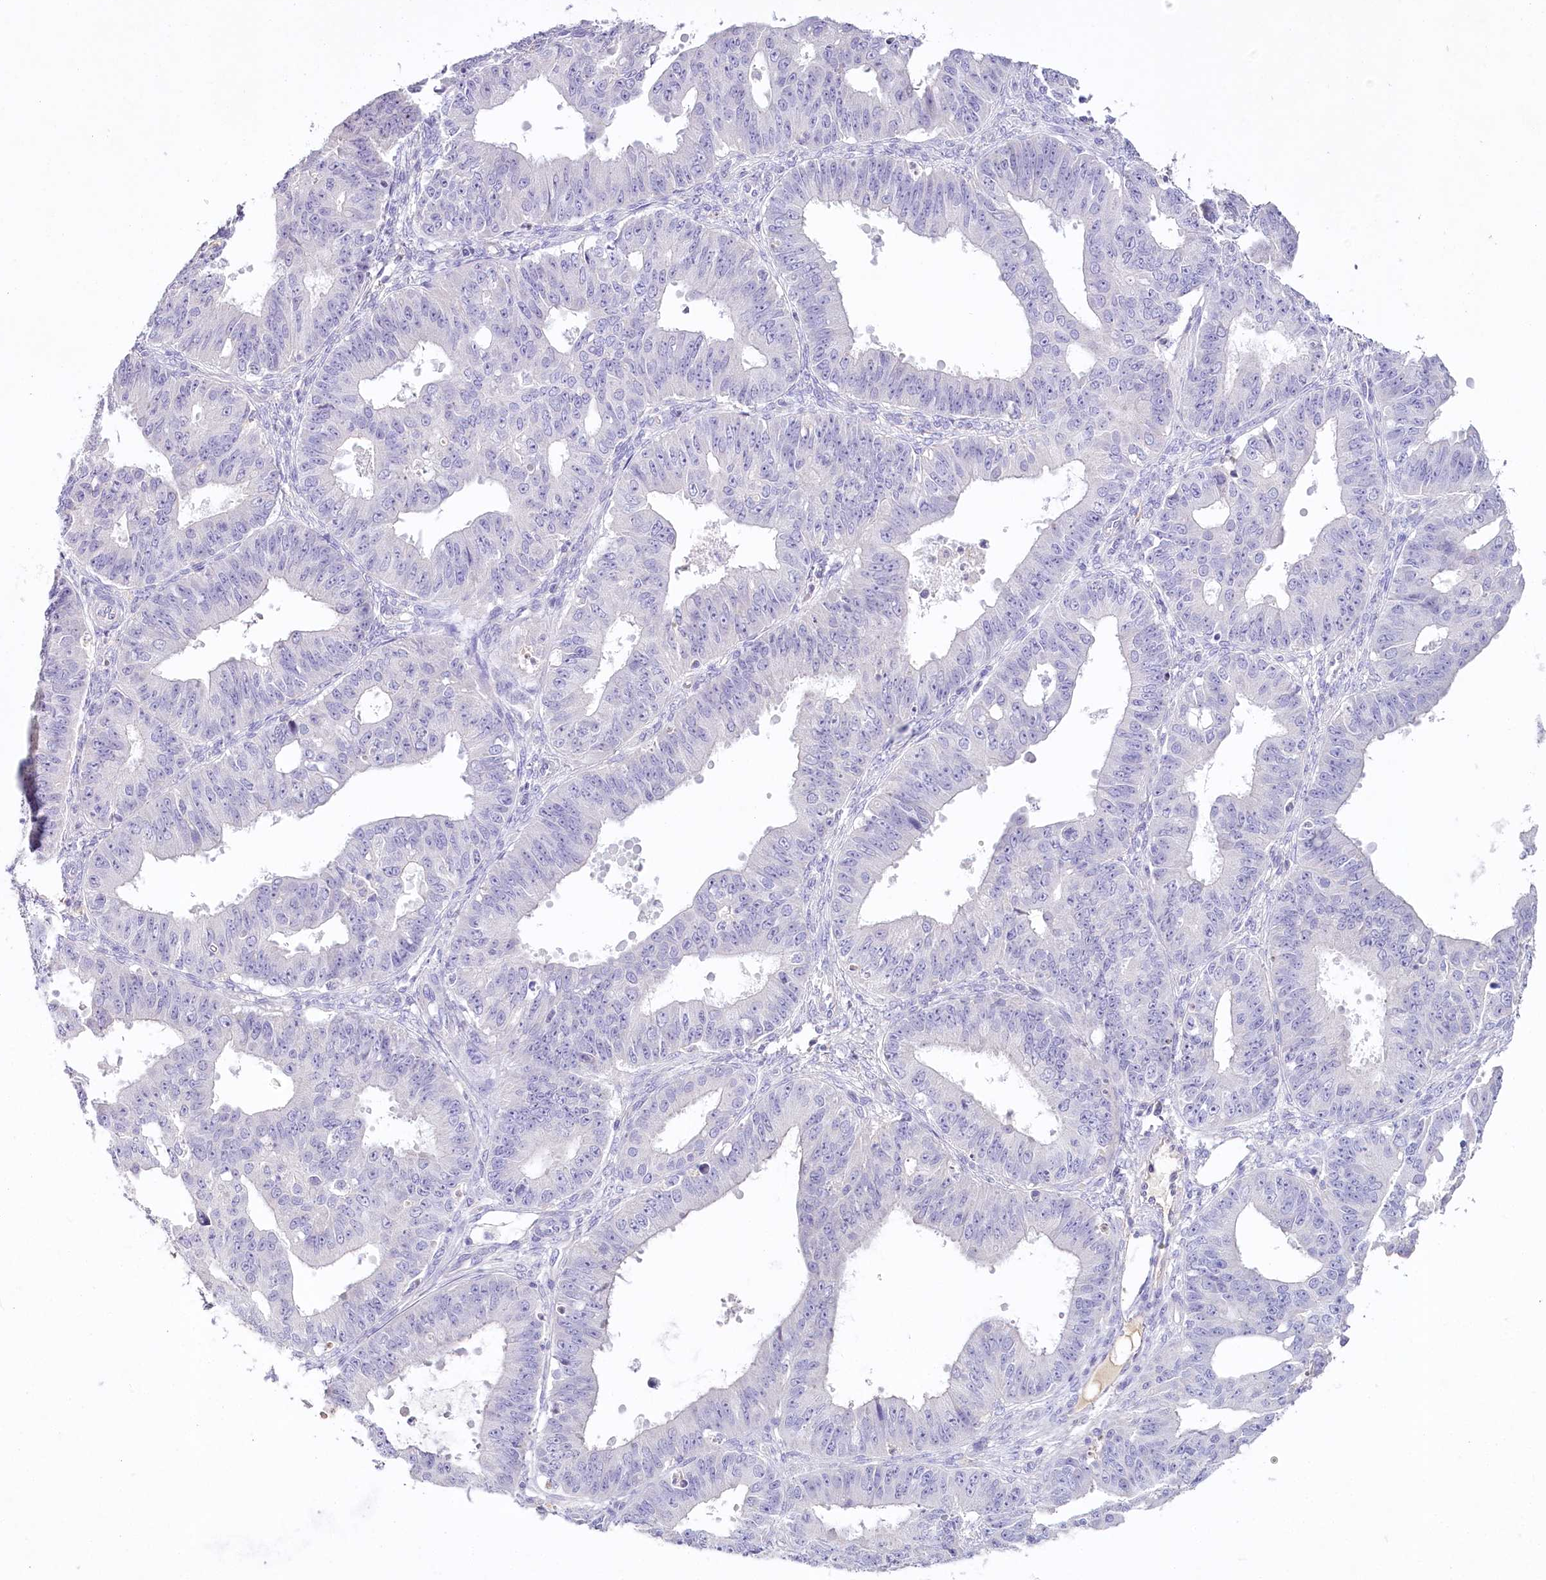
{"staining": {"intensity": "negative", "quantity": "none", "location": "none"}, "tissue": "ovarian cancer", "cell_type": "Tumor cells", "image_type": "cancer", "snomed": [{"axis": "morphology", "description": "Carcinoma, endometroid"}, {"axis": "topography", "description": "Appendix"}, {"axis": "topography", "description": "Ovary"}], "caption": "Immunohistochemistry (IHC) of ovarian cancer displays no staining in tumor cells.", "gene": "HPD", "patient": {"sex": "female", "age": 42}}